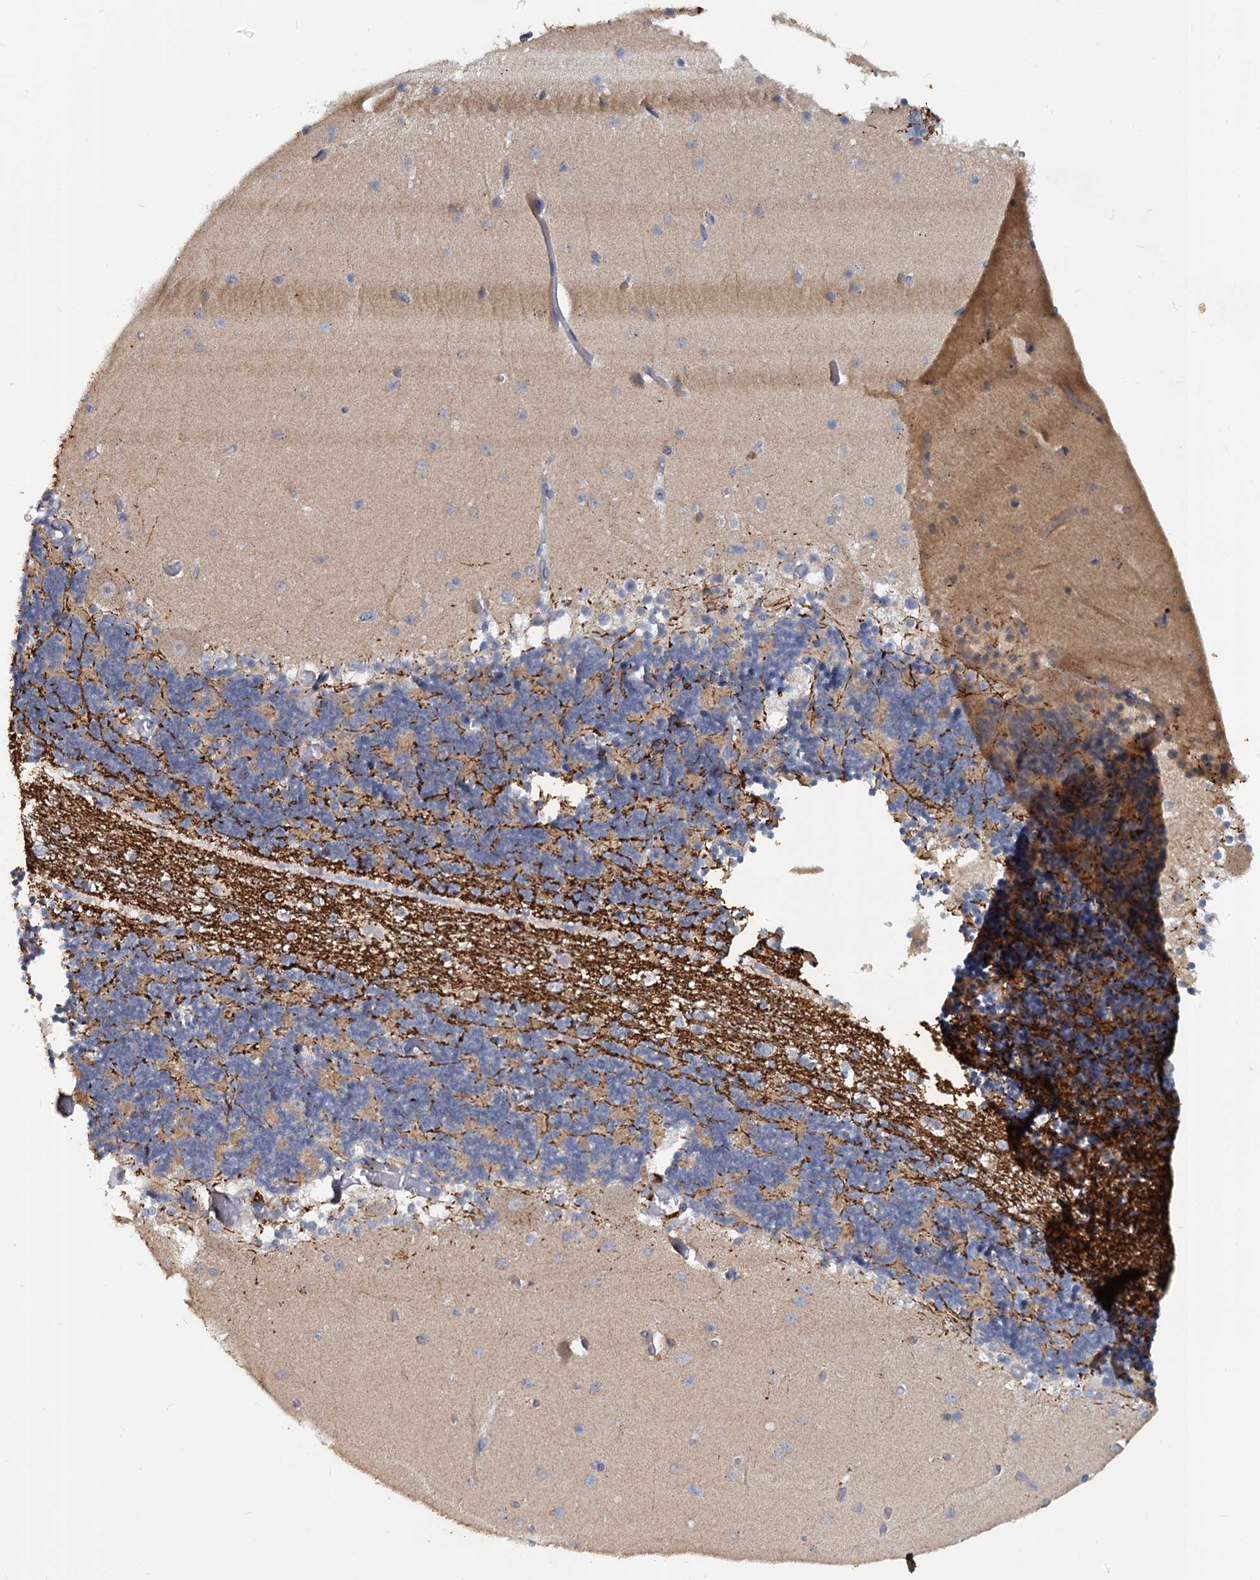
{"staining": {"intensity": "weak", "quantity": "<25%", "location": "cytoplasmic/membranous"}, "tissue": "cerebellum", "cell_type": "Cells in granular layer", "image_type": "normal", "snomed": [{"axis": "morphology", "description": "Normal tissue, NOS"}, {"axis": "topography", "description": "Cerebellum"}], "caption": "Immunohistochemistry photomicrograph of benign cerebellum stained for a protein (brown), which exhibits no expression in cells in granular layer.", "gene": "SLC2A7", "patient": {"sex": "female", "age": 28}}